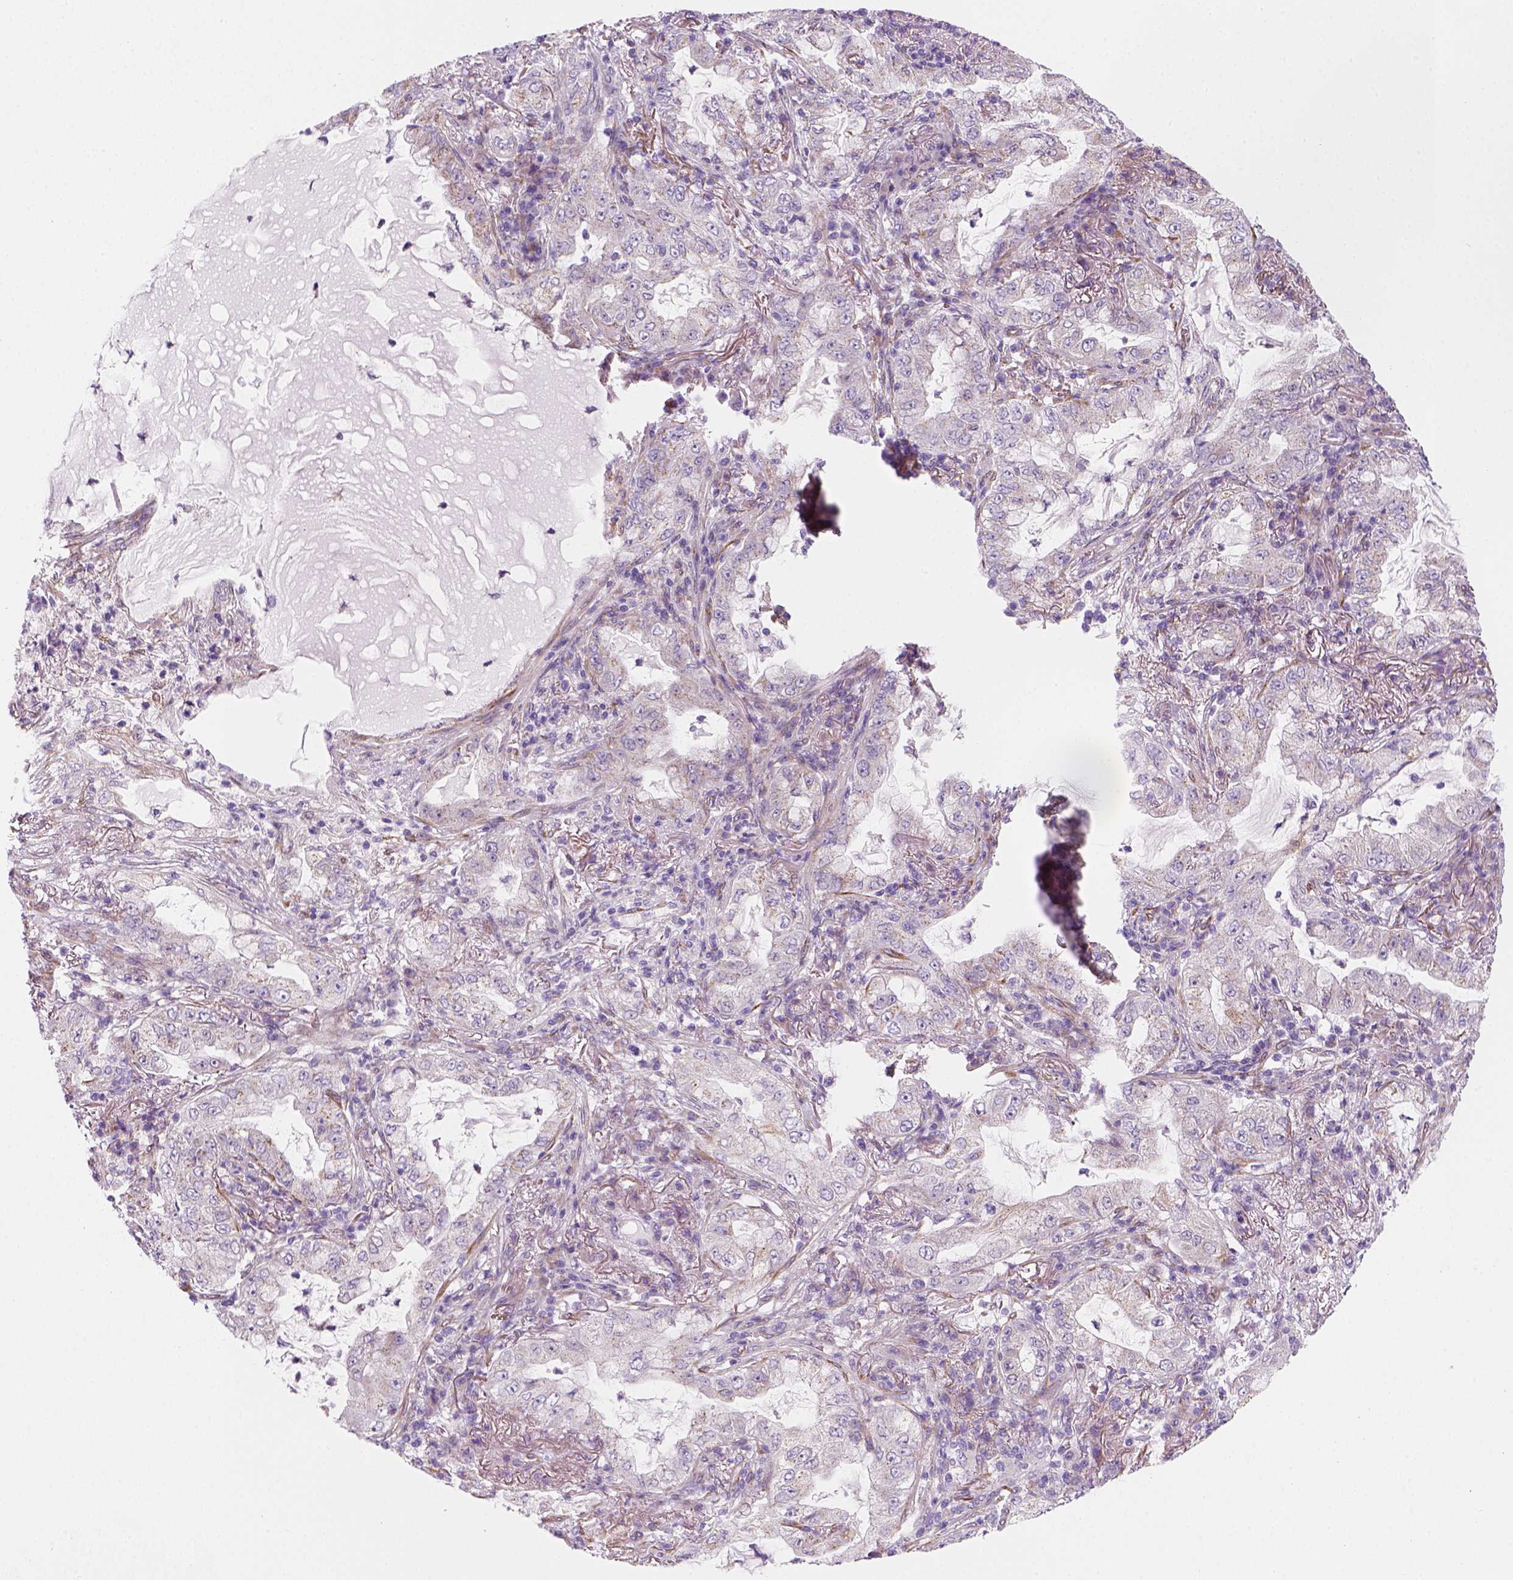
{"staining": {"intensity": "negative", "quantity": "none", "location": "none"}, "tissue": "lung cancer", "cell_type": "Tumor cells", "image_type": "cancer", "snomed": [{"axis": "morphology", "description": "Adenocarcinoma, NOS"}, {"axis": "topography", "description": "Lung"}], "caption": "Protein analysis of lung cancer shows no significant expression in tumor cells. (Brightfield microscopy of DAB immunohistochemistry (IHC) at high magnification).", "gene": "CES2", "patient": {"sex": "female", "age": 73}}